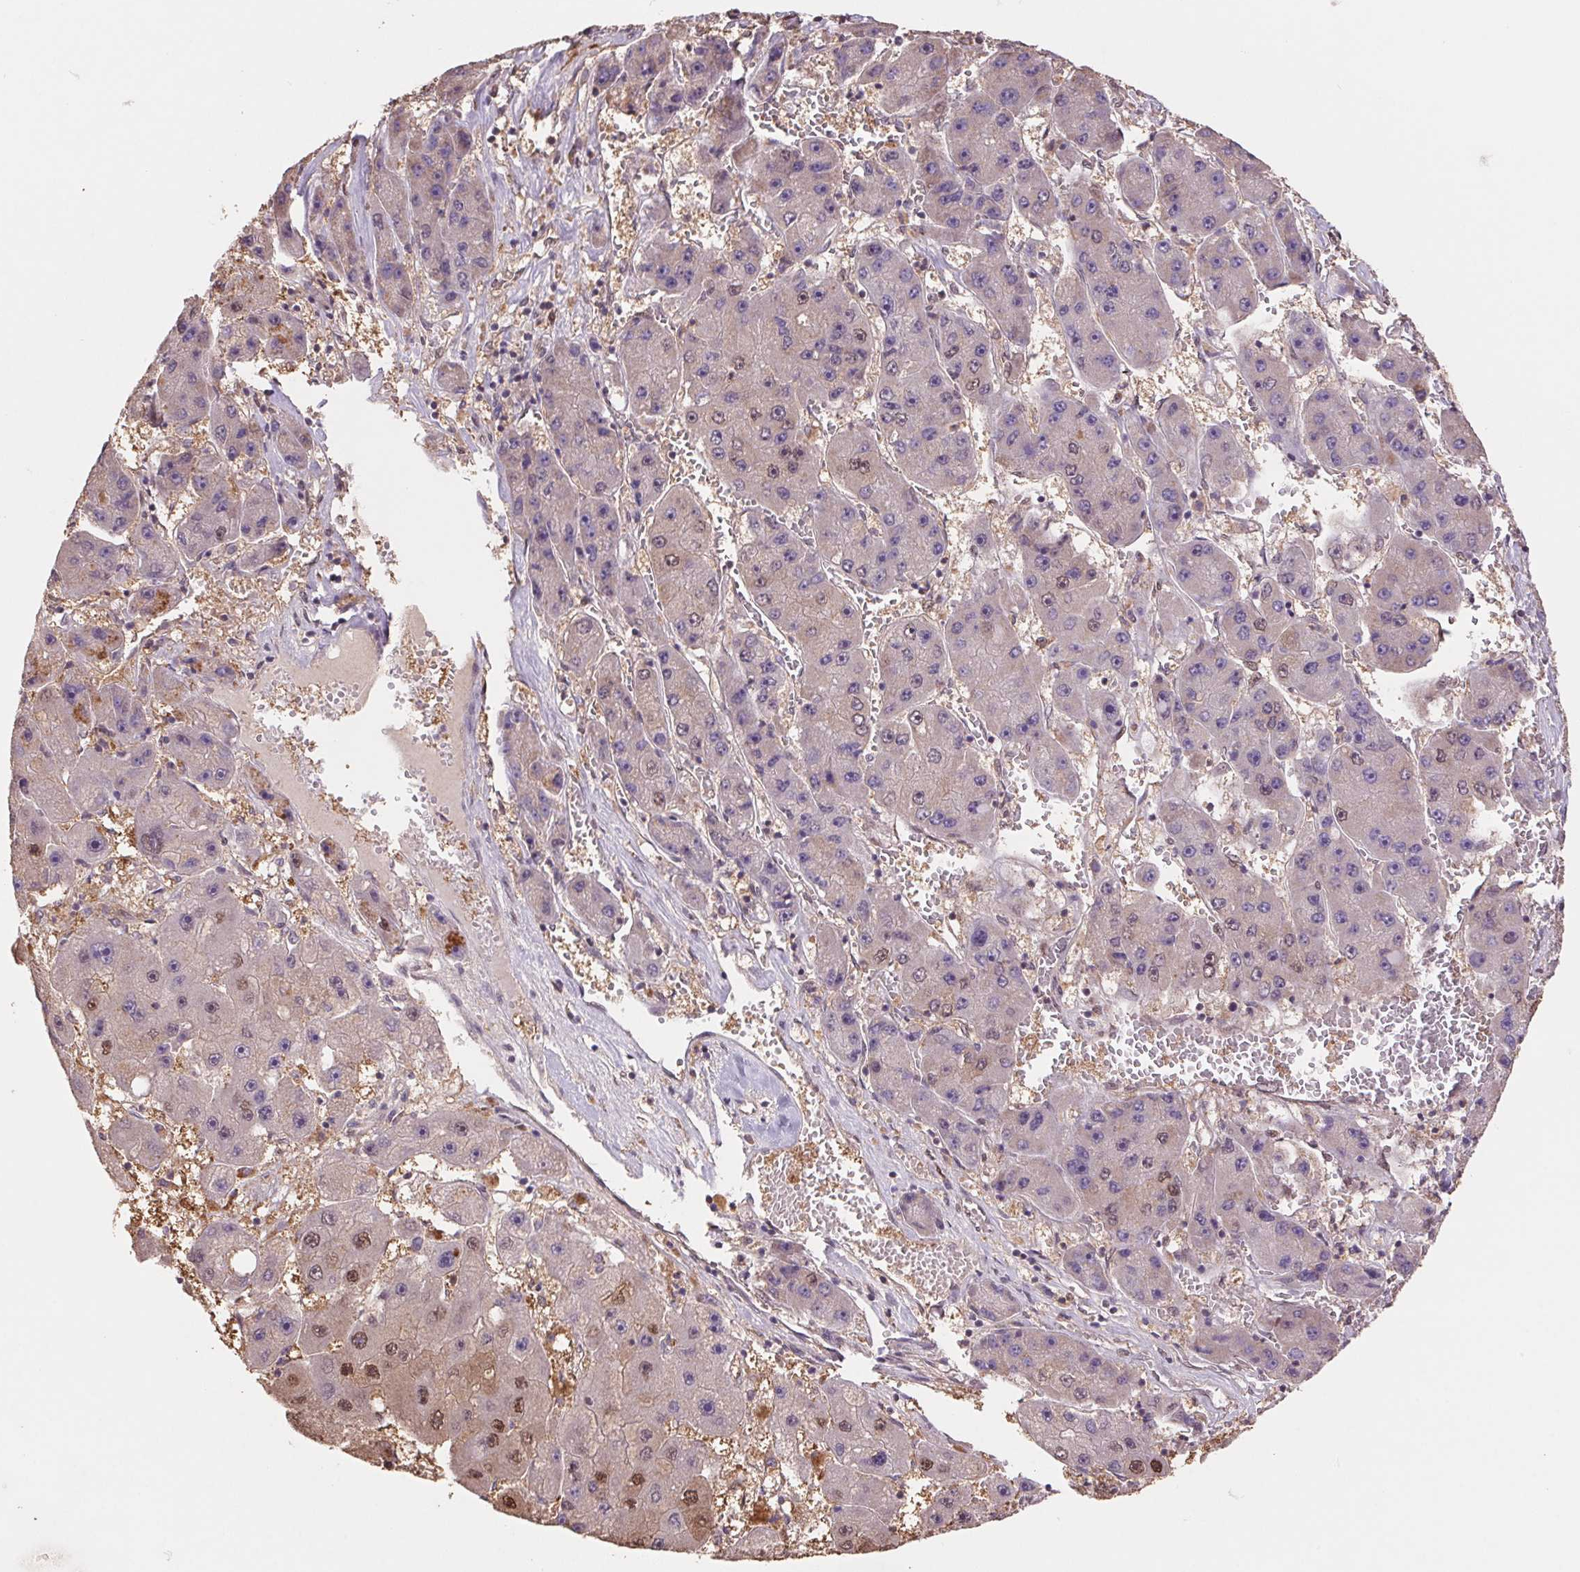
{"staining": {"intensity": "moderate", "quantity": "<25%", "location": "nuclear"}, "tissue": "liver cancer", "cell_type": "Tumor cells", "image_type": "cancer", "snomed": [{"axis": "morphology", "description": "Carcinoma, Hepatocellular, NOS"}, {"axis": "topography", "description": "Liver"}], "caption": "High-magnification brightfield microscopy of hepatocellular carcinoma (liver) stained with DAB (brown) and counterstained with hematoxylin (blue). tumor cells exhibit moderate nuclear staining is seen in approximately<25% of cells.", "gene": "CUTA", "patient": {"sex": "female", "age": 61}}